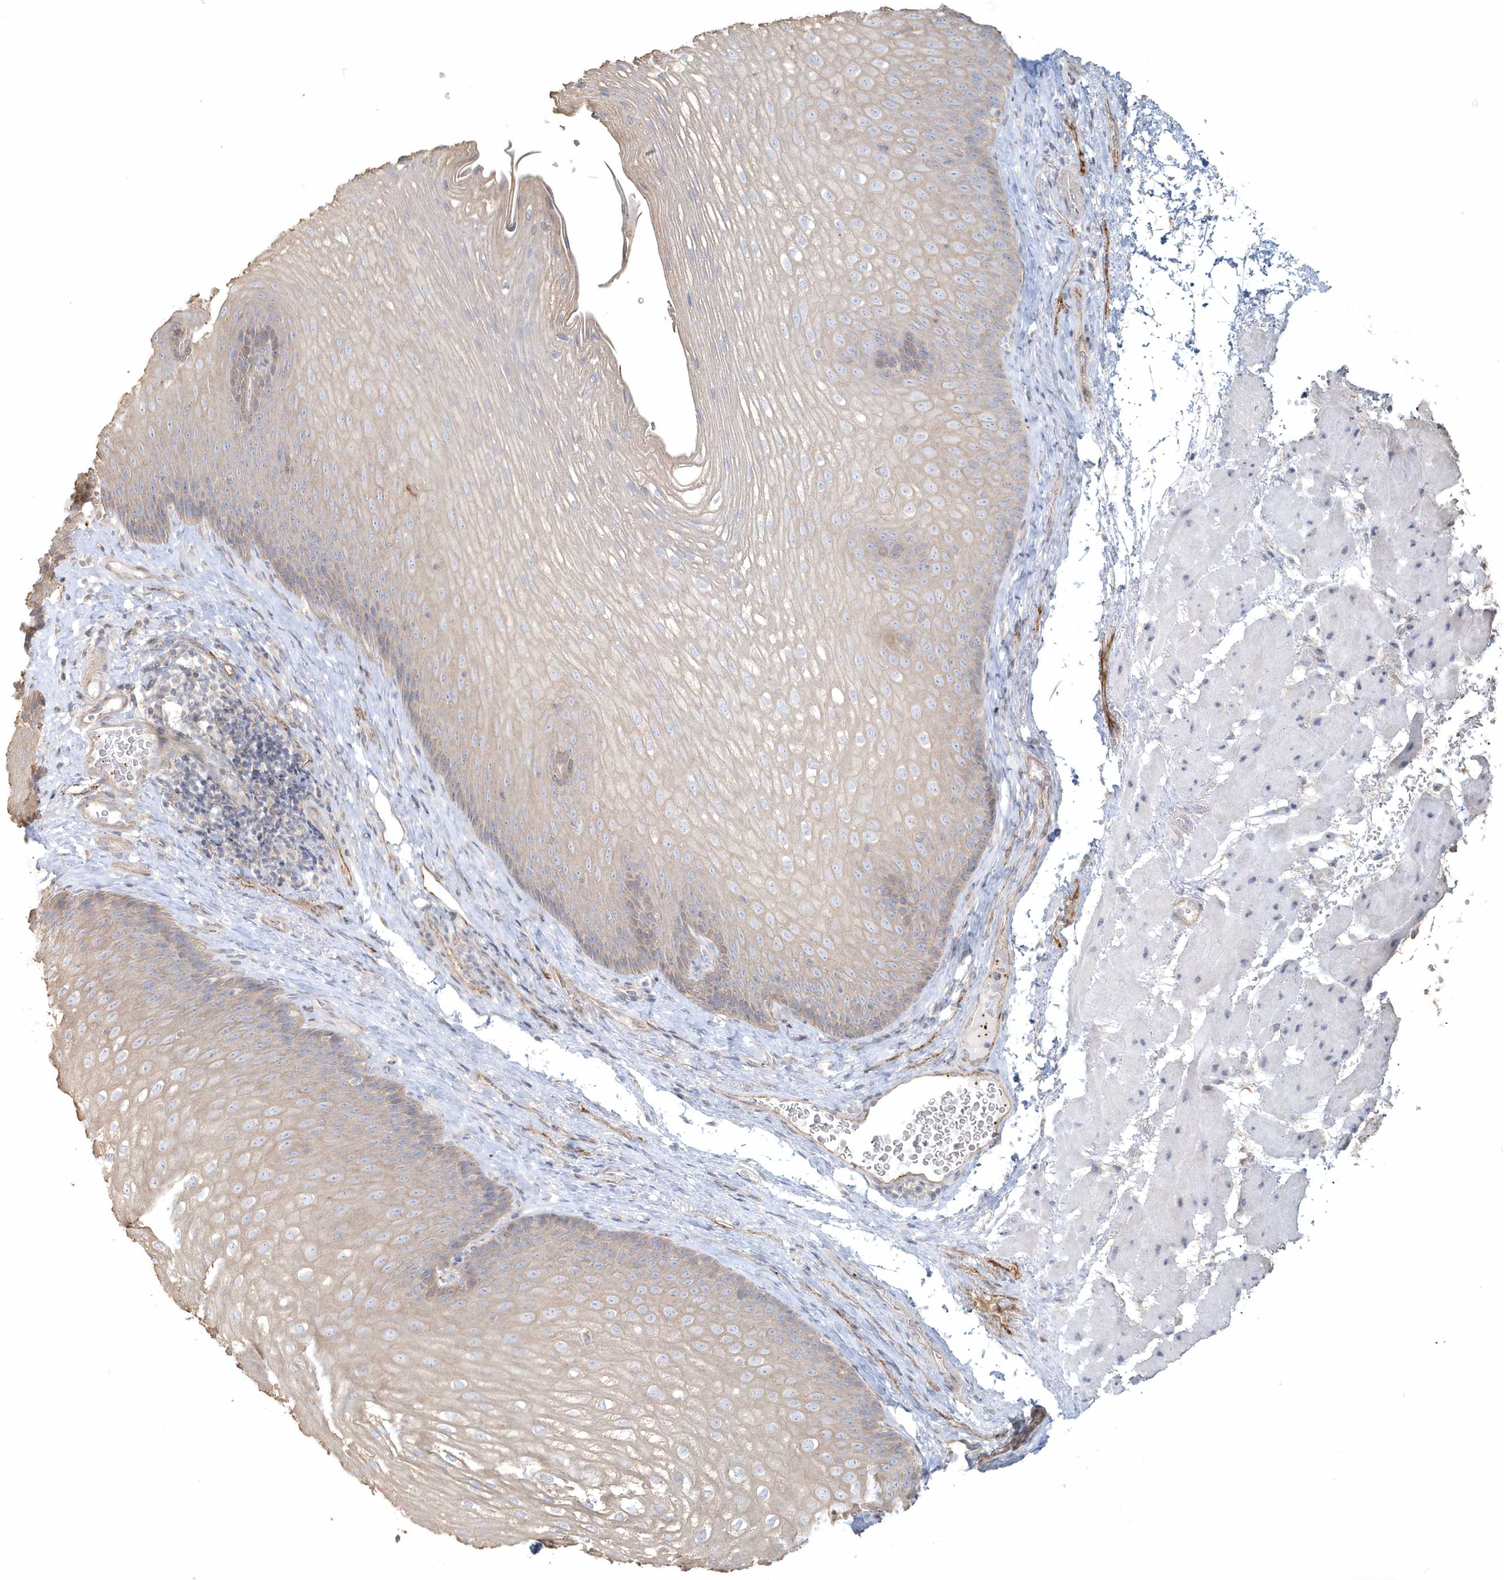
{"staining": {"intensity": "weak", "quantity": "<25%", "location": "cytoplasmic/membranous"}, "tissue": "esophagus", "cell_type": "Squamous epithelial cells", "image_type": "normal", "snomed": [{"axis": "morphology", "description": "Normal tissue, NOS"}, {"axis": "topography", "description": "Esophagus"}], "caption": "Squamous epithelial cells are negative for brown protein staining in normal esophagus. (Stains: DAB immunohistochemistry with hematoxylin counter stain, Microscopy: brightfield microscopy at high magnification).", "gene": "MMRN1", "patient": {"sex": "female", "age": 66}}